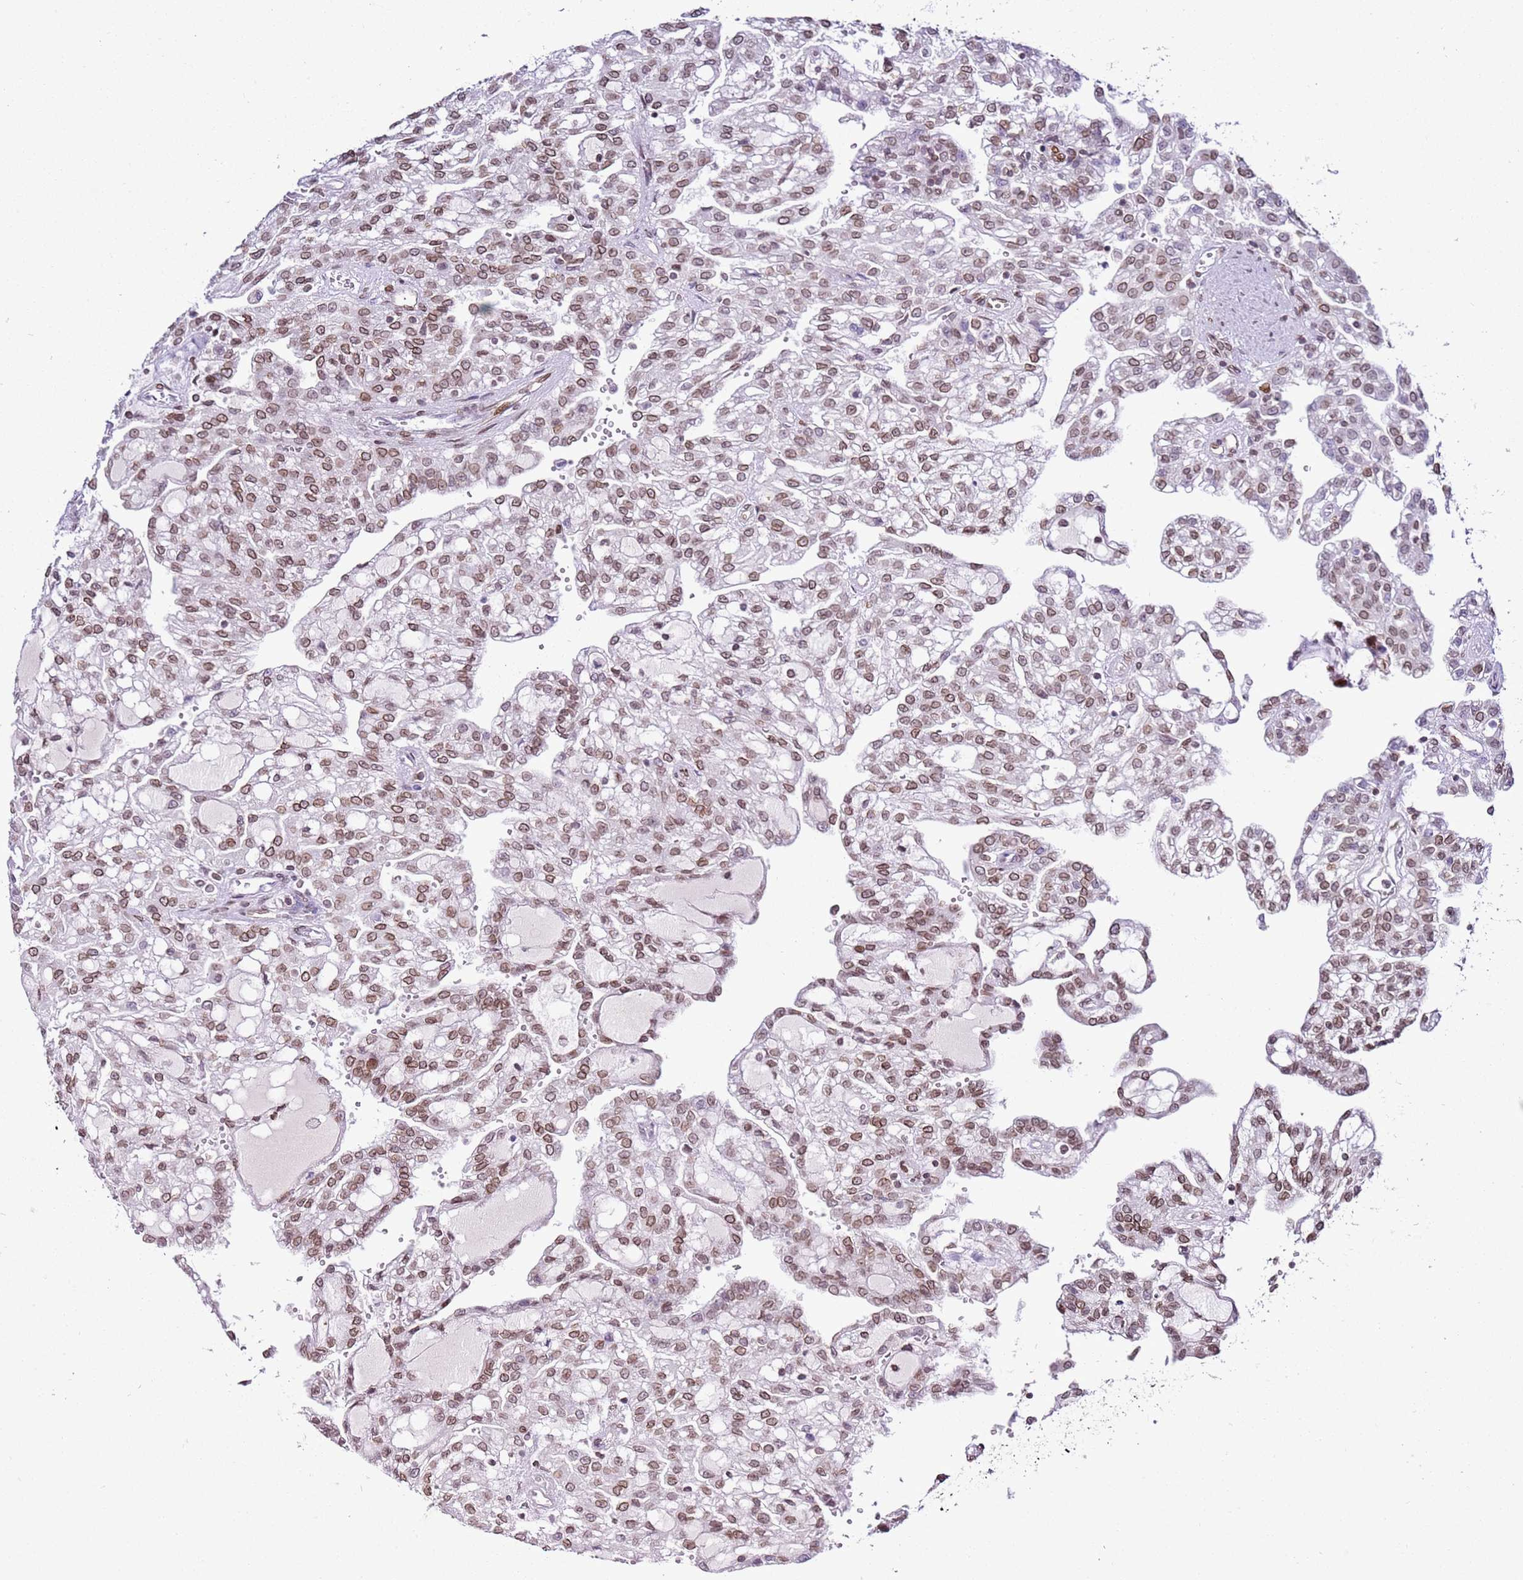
{"staining": {"intensity": "moderate", "quantity": ">75%", "location": "cytoplasmic/membranous,nuclear"}, "tissue": "renal cancer", "cell_type": "Tumor cells", "image_type": "cancer", "snomed": [{"axis": "morphology", "description": "Adenocarcinoma, NOS"}, {"axis": "topography", "description": "Kidney"}], "caption": "A photomicrograph of renal cancer stained for a protein displays moderate cytoplasmic/membranous and nuclear brown staining in tumor cells.", "gene": "POU6F1", "patient": {"sex": "male", "age": 63}}